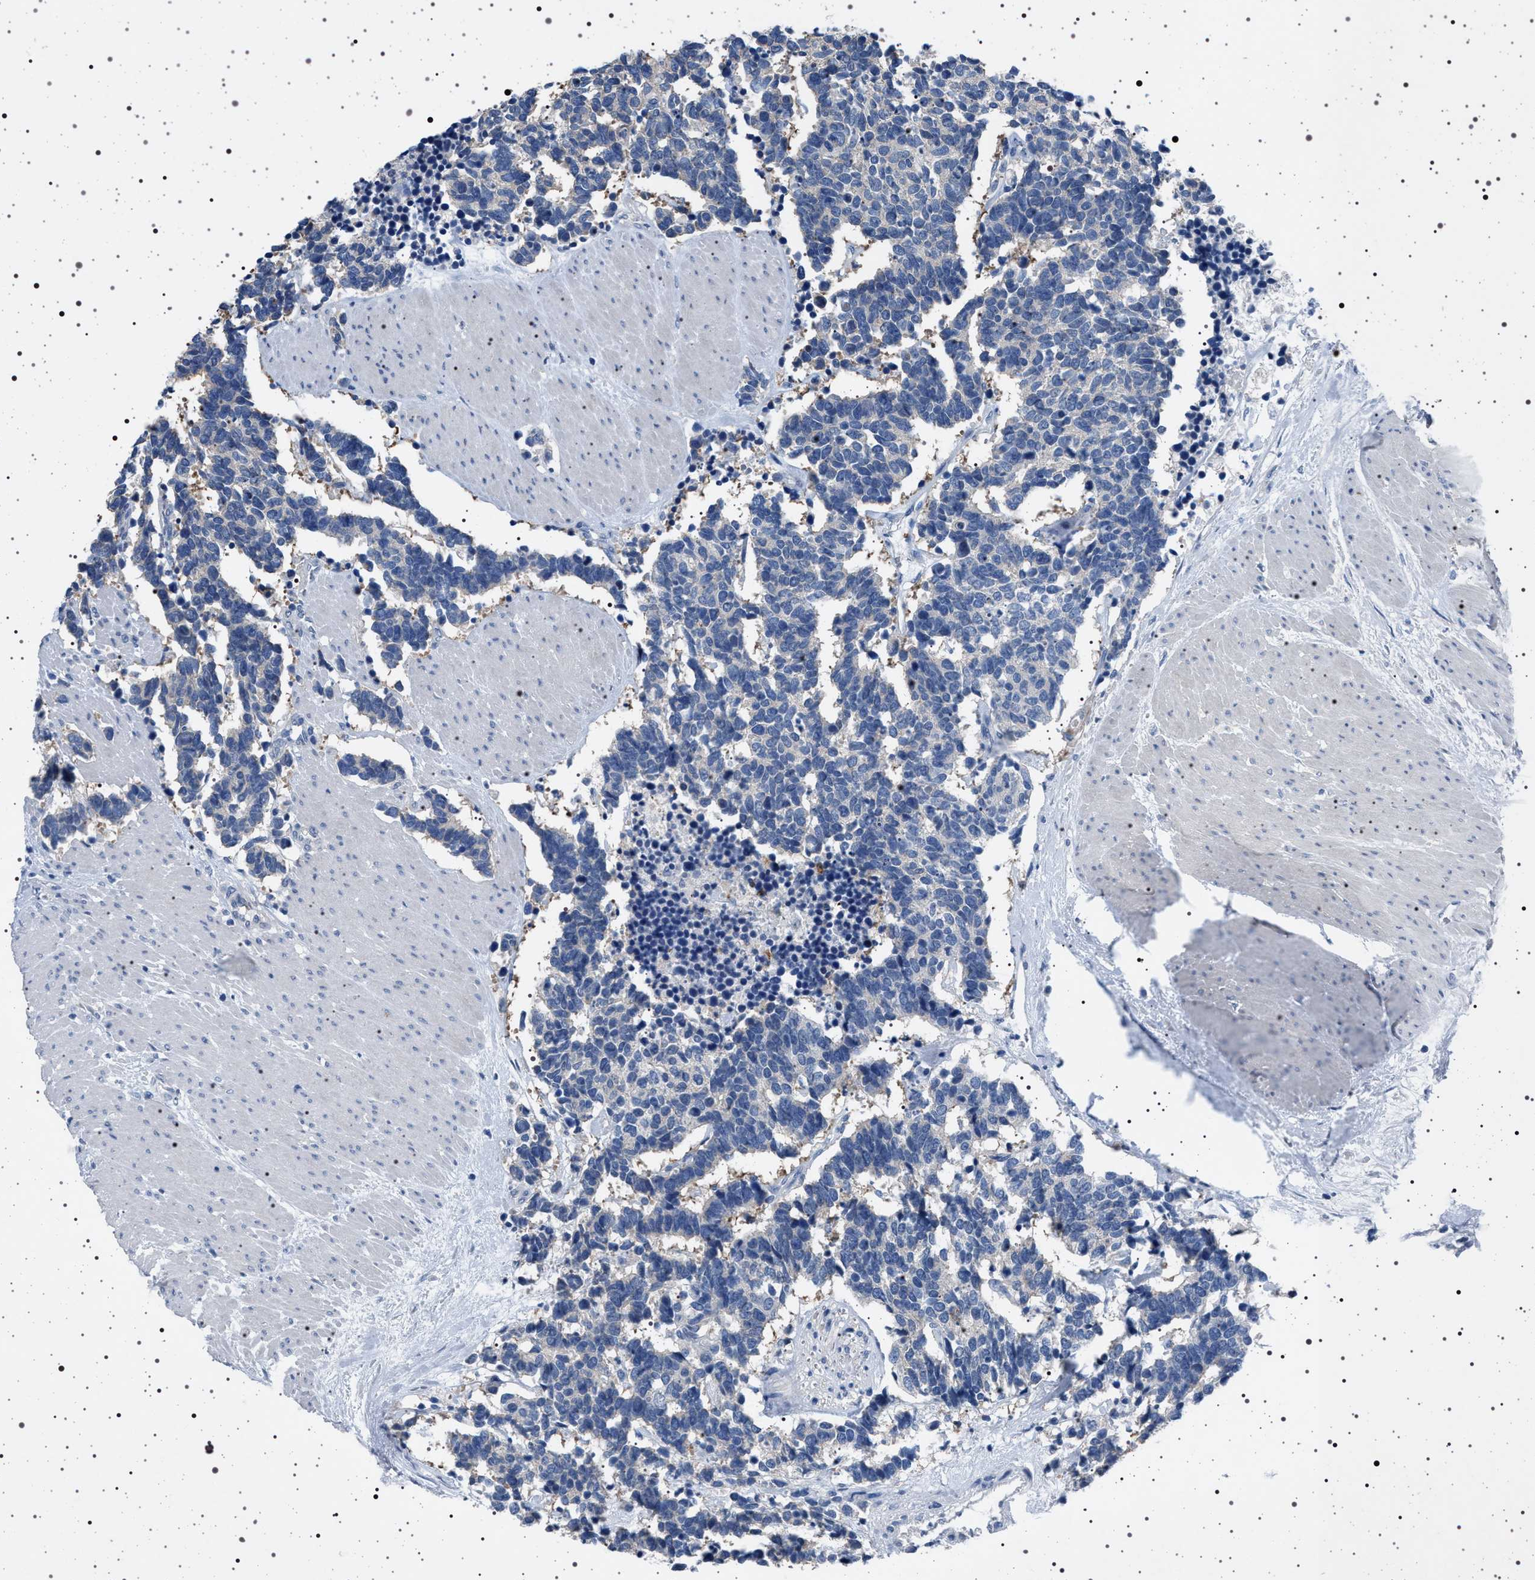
{"staining": {"intensity": "negative", "quantity": "none", "location": "none"}, "tissue": "carcinoid", "cell_type": "Tumor cells", "image_type": "cancer", "snomed": [{"axis": "morphology", "description": "Carcinoma, NOS"}, {"axis": "morphology", "description": "Carcinoid, malignant, NOS"}, {"axis": "topography", "description": "Urinary bladder"}], "caption": "This is an immunohistochemistry image of carcinoid. There is no expression in tumor cells.", "gene": "NAT9", "patient": {"sex": "male", "age": 57}}